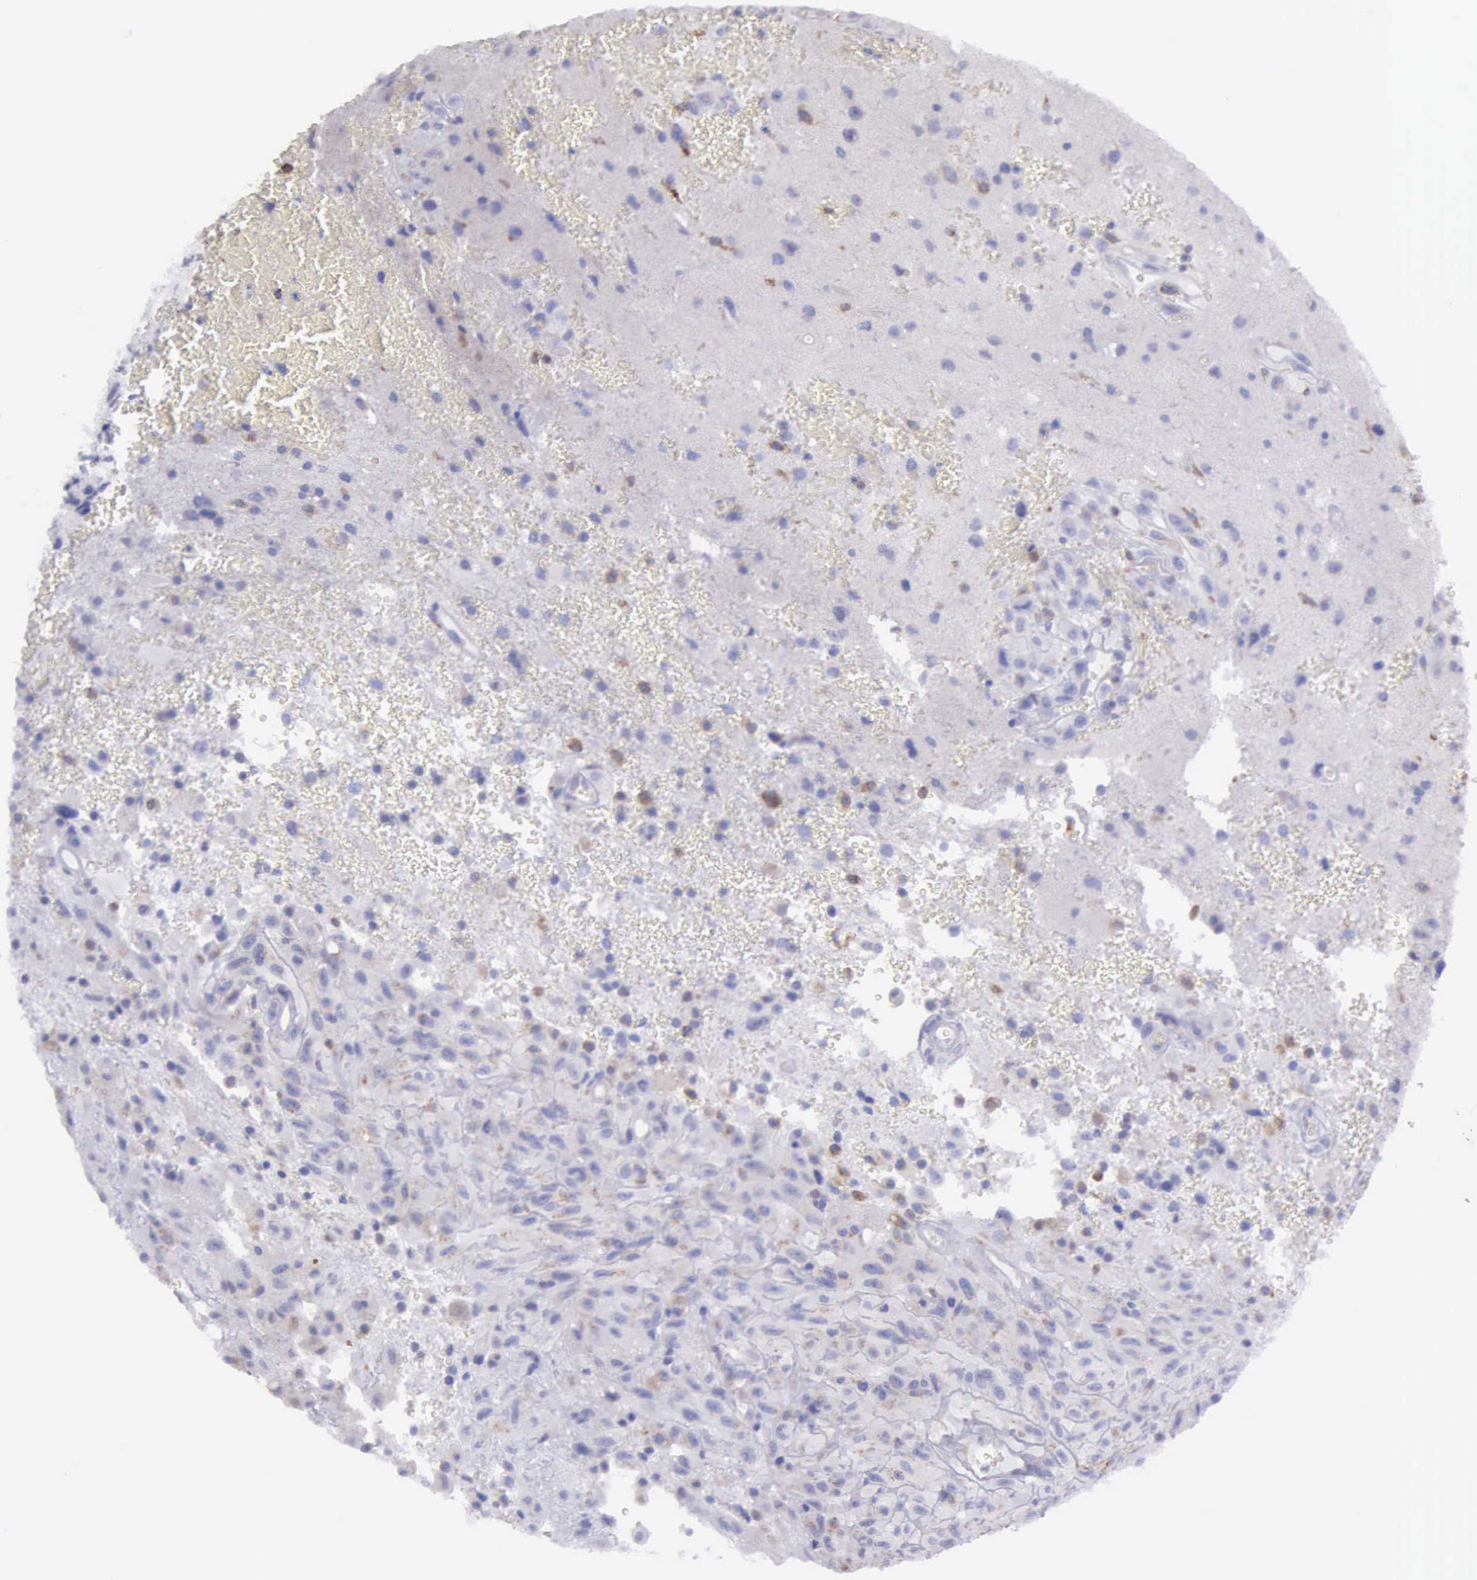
{"staining": {"intensity": "weak", "quantity": "<25%", "location": "cytoplasmic/membranous"}, "tissue": "glioma", "cell_type": "Tumor cells", "image_type": "cancer", "snomed": [{"axis": "morphology", "description": "Glioma, malignant, High grade"}, {"axis": "topography", "description": "Brain"}], "caption": "The image exhibits no significant expression in tumor cells of glioma.", "gene": "TYRP1", "patient": {"sex": "male", "age": 48}}